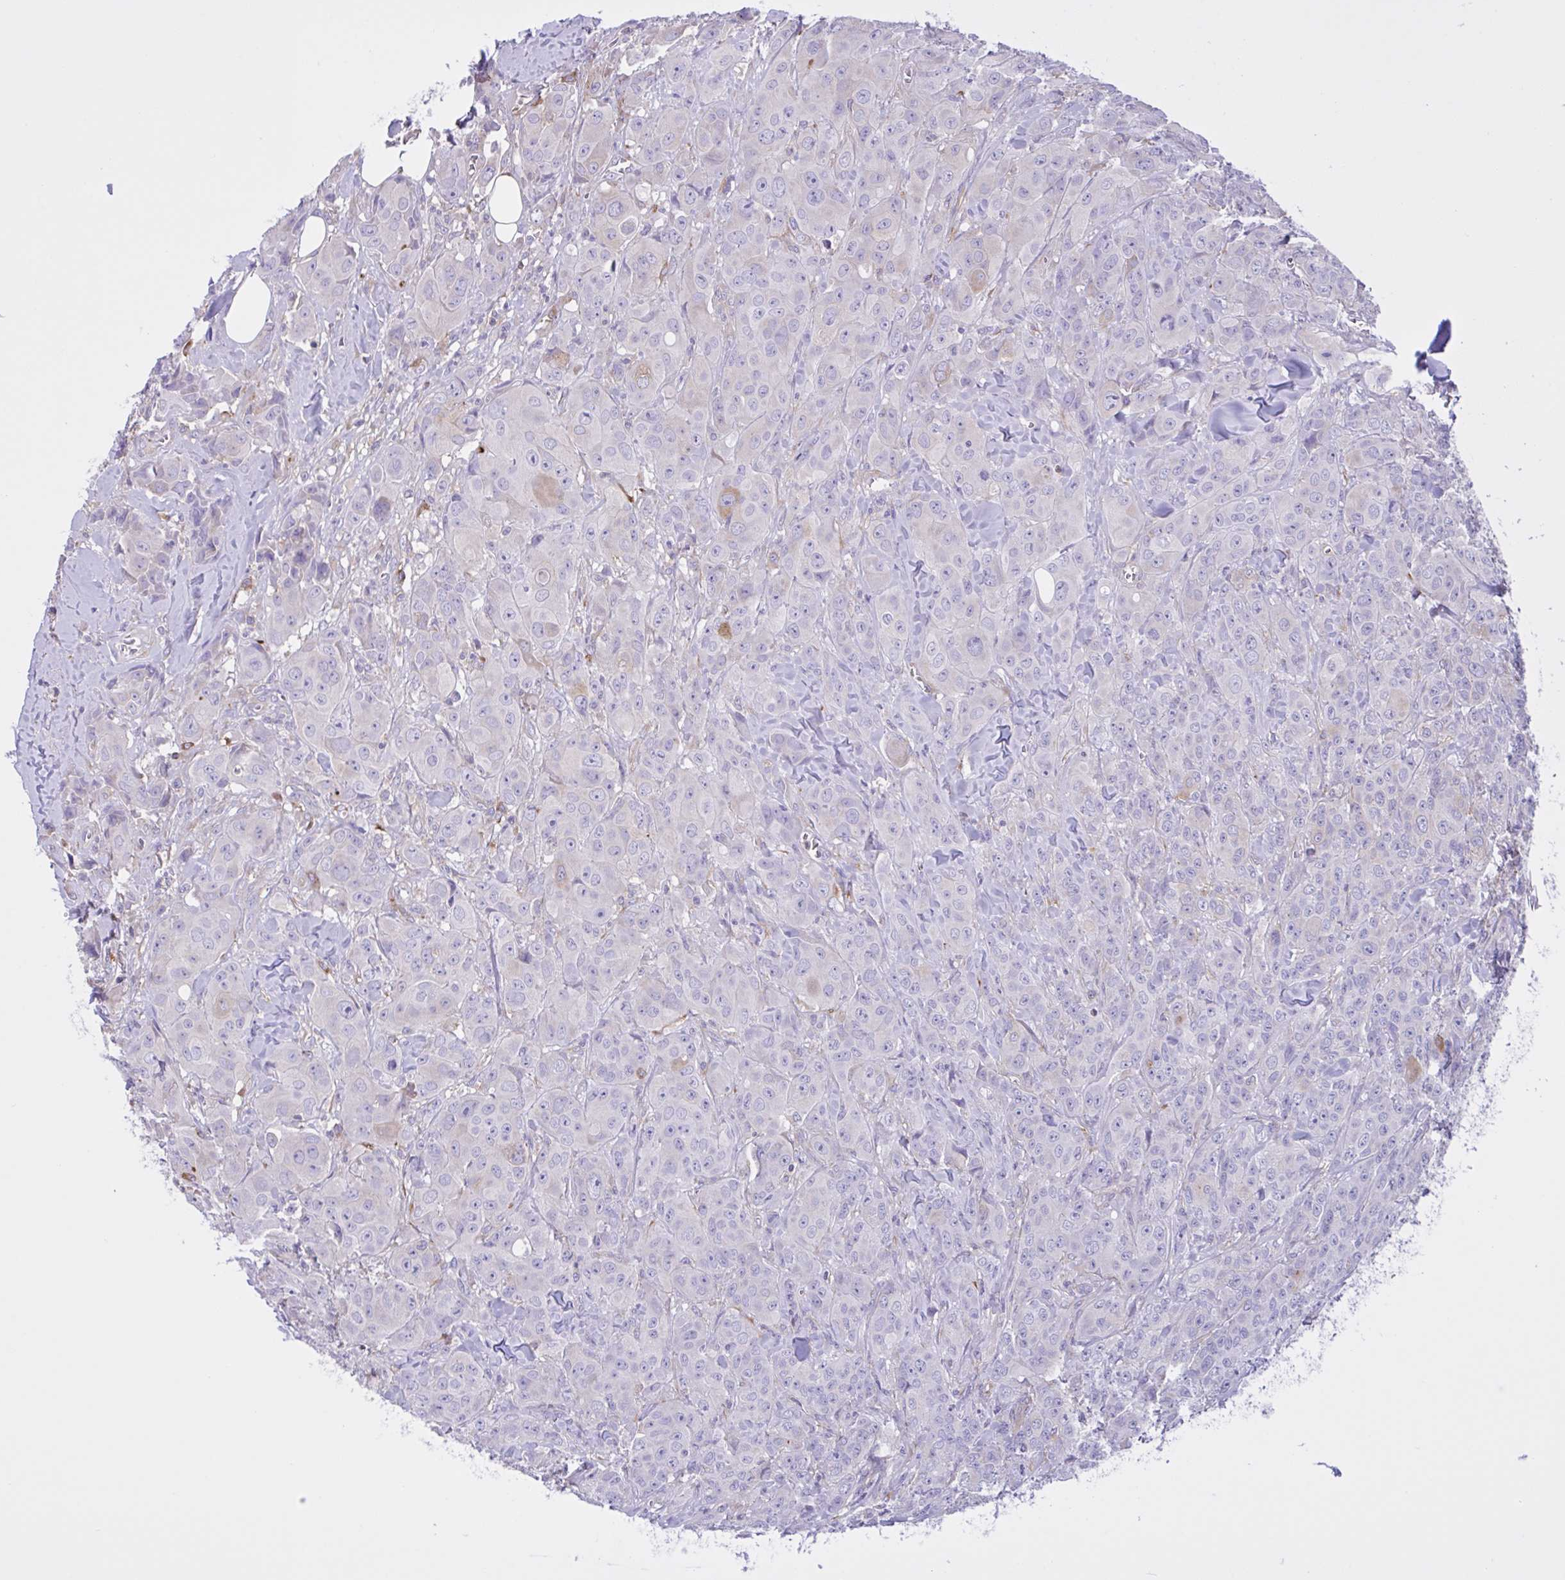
{"staining": {"intensity": "weak", "quantity": "<25%", "location": "cytoplasmic/membranous"}, "tissue": "breast cancer", "cell_type": "Tumor cells", "image_type": "cancer", "snomed": [{"axis": "morphology", "description": "Normal tissue, NOS"}, {"axis": "morphology", "description": "Duct carcinoma"}, {"axis": "topography", "description": "Breast"}], "caption": "Breast infiltrating ductal carcinoma was stained to show a protein in brown. There is no significant positivity in tumor cells.", "gene": "OR51M1", "patient": {"sex": "female", "age": 43}}